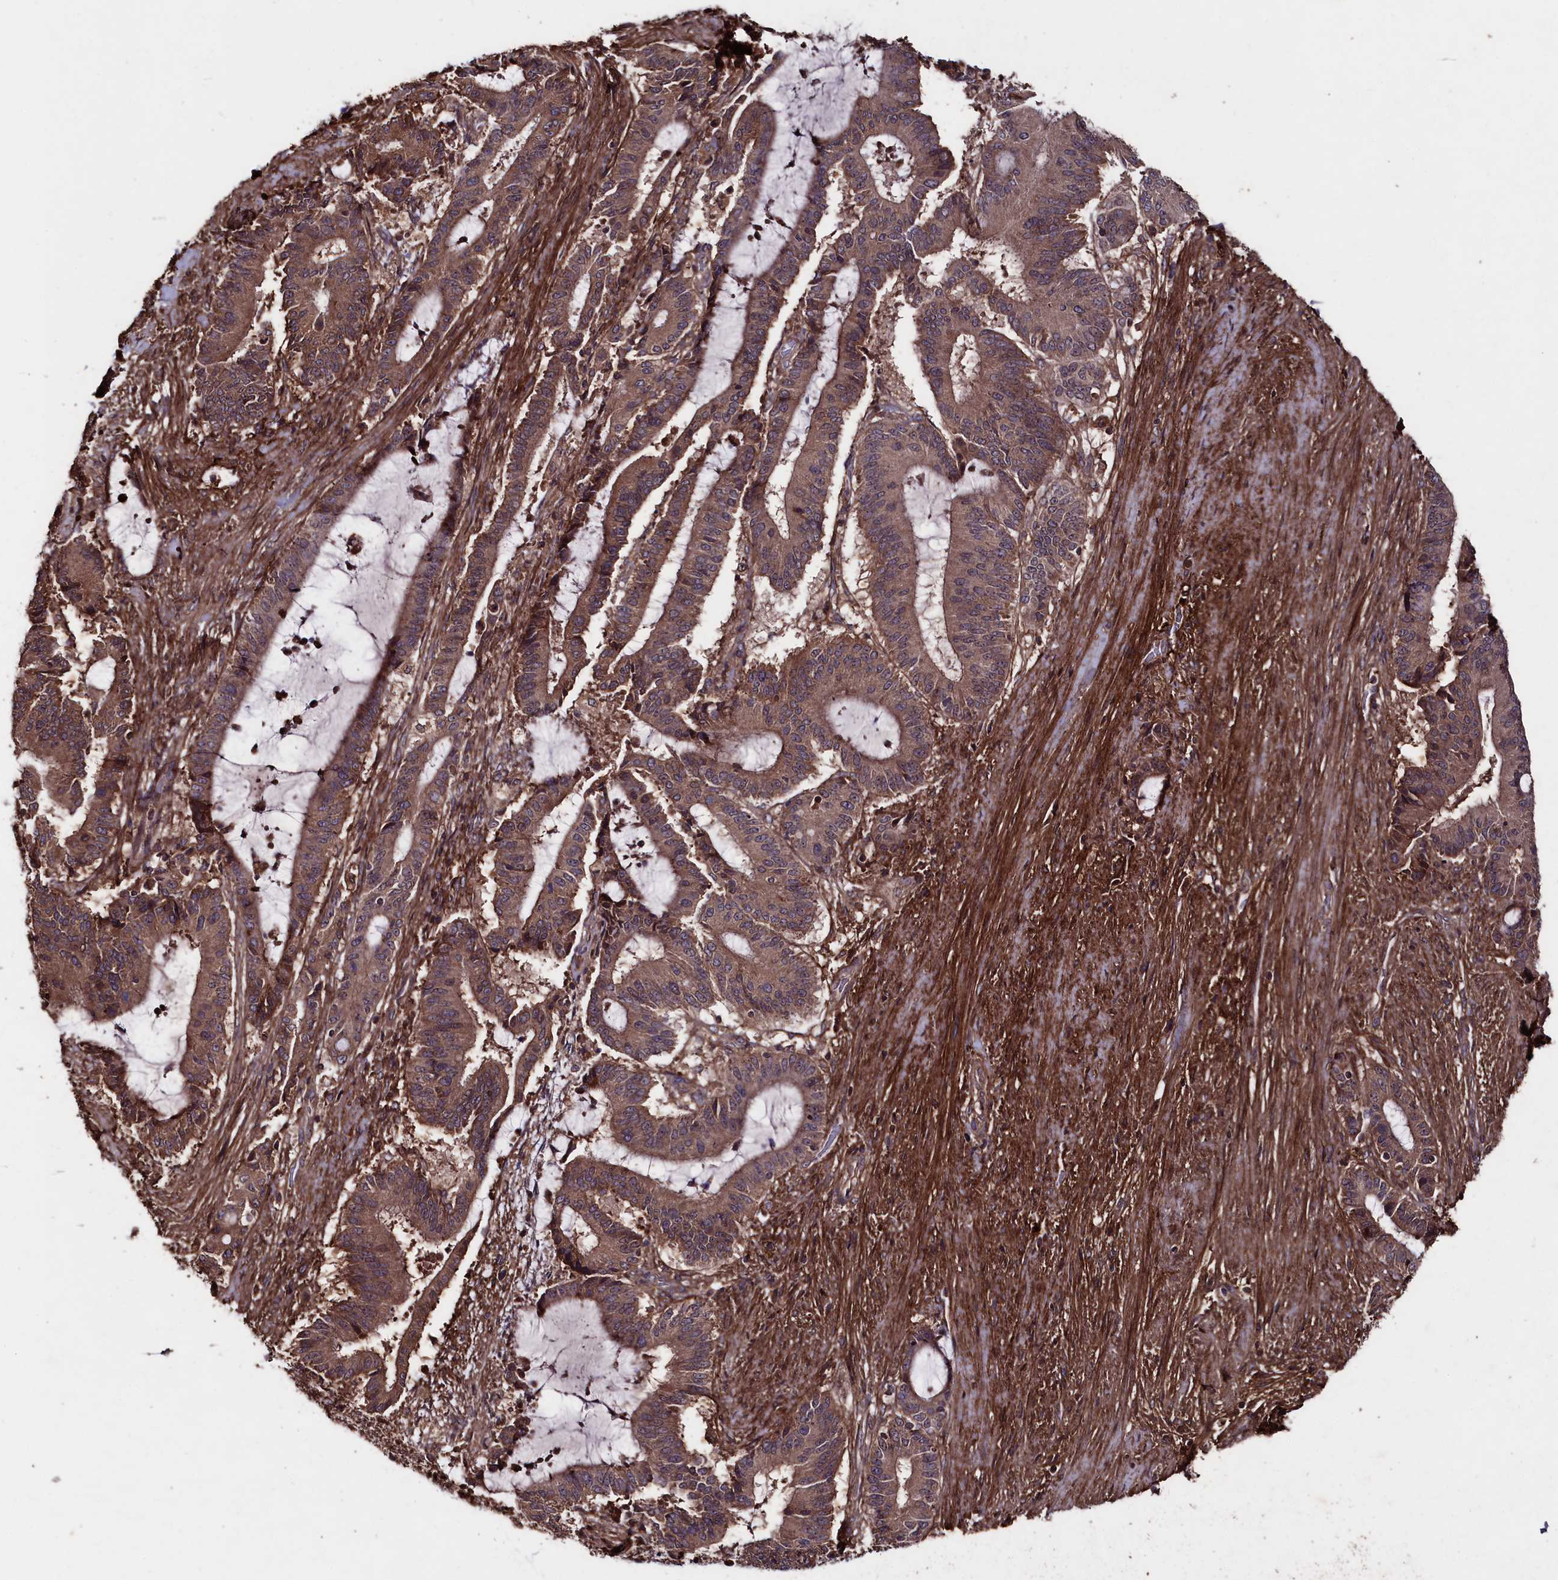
{"staining": {"intensity": "moderate", "quantity": ">75%", "location": "cytoplasmic/membranous"}, "tissue": "liver cancer", "cell_type": "Tumor cells", "image_type": "cancer", "snomed": [{"axis": "morphology", "description": "Normal tissue, NOS"}, {"axis": "morphology", "description": "Cholangiocarcinoma"}, {"axis": "topography", "description": "Liver"}, {"axis": "topography", "description": "Peripheral nerve tissue"}], "caption": "There is medium levels of moderate cytoplasmic/membranous expression in tumor cells of liver cancer (cholangiocarcinoma), as demonstrated by immunohistochemical staining (brown color).", "gene": "MYO1H", "patient": {"sex": "female", "age": 73}}